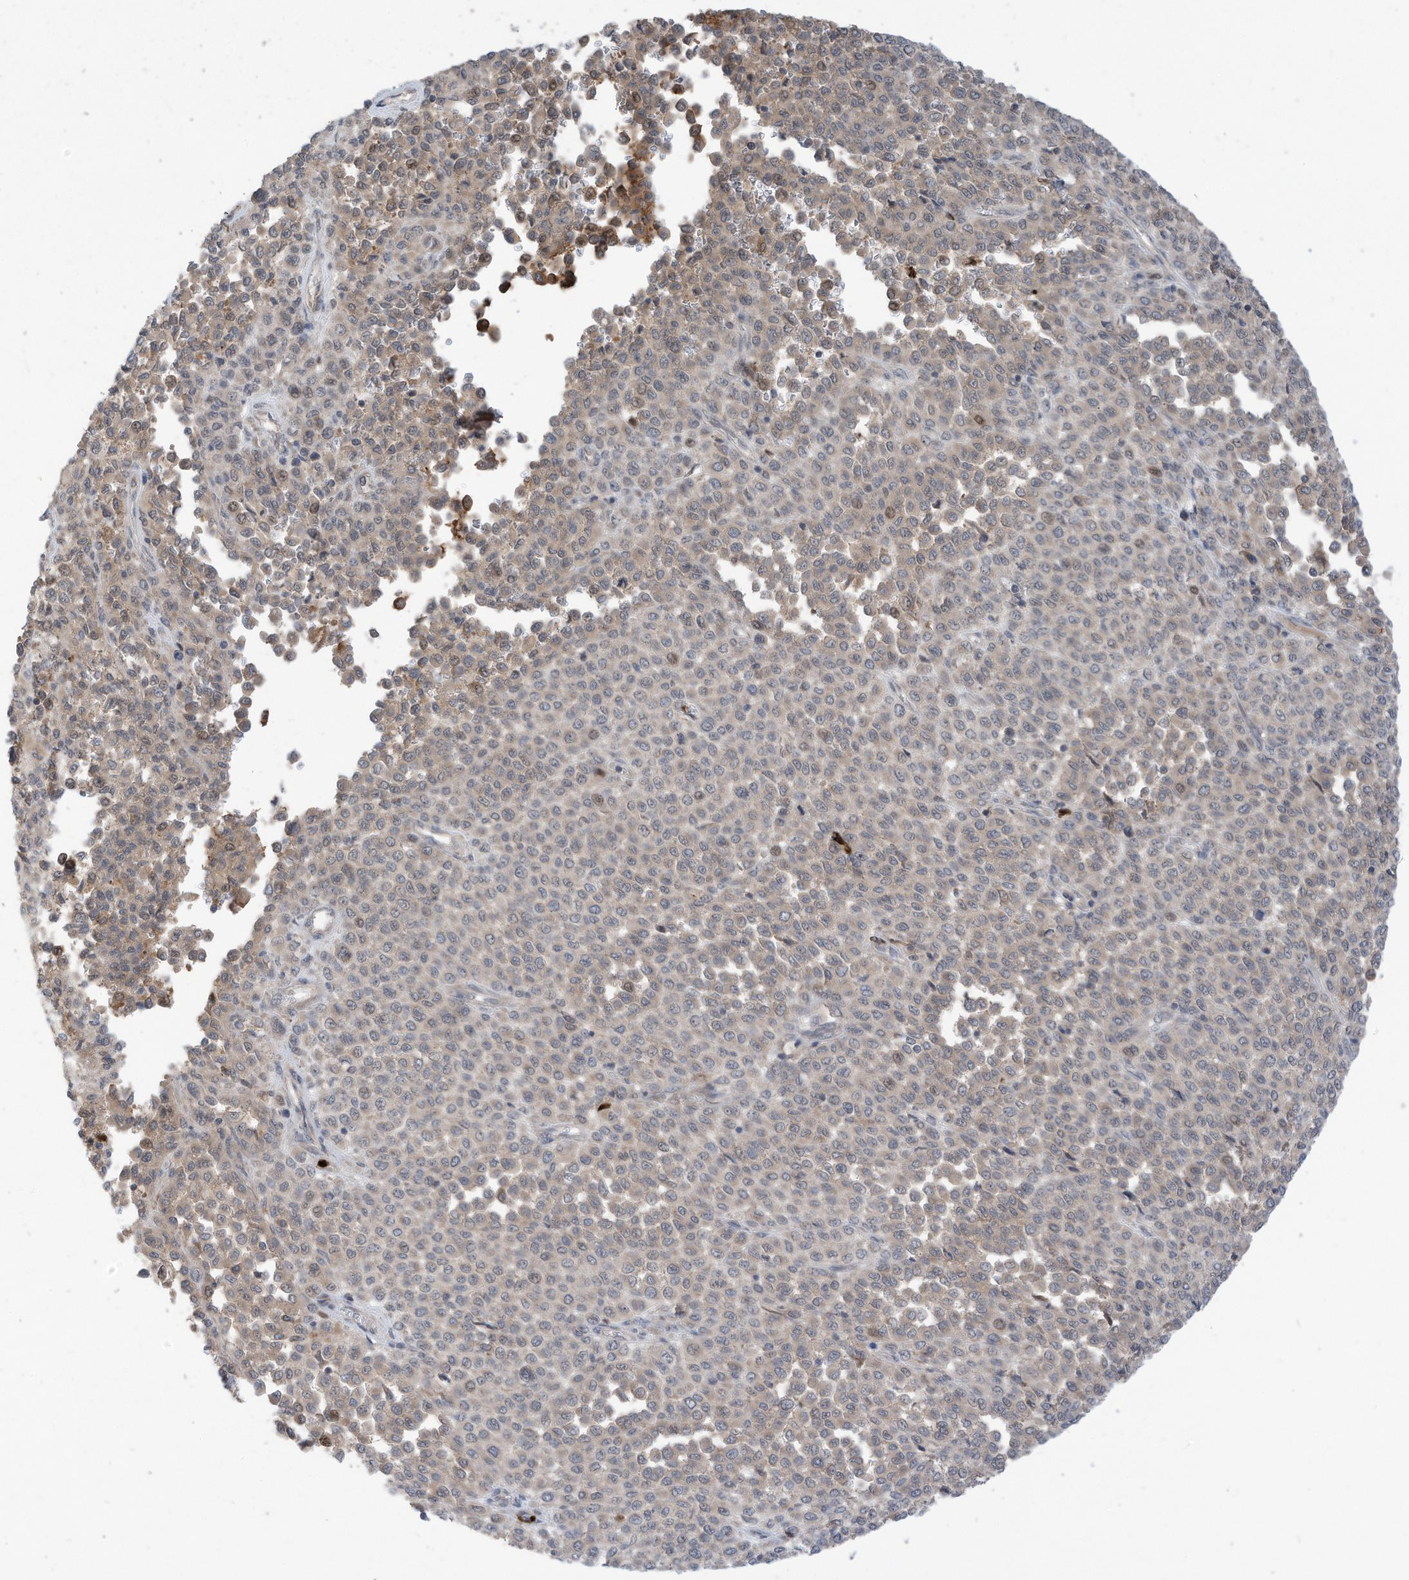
{"staining": {"intensity": "negative", "quantity": "none", "location": "none"}, "tissue": "melanoma", "cell_type": "Tumor cells", "image_type": "cancer", "snomed": [{"axis": "morphology", "description": "Malignant melanoma, Metastatic site"}, {"axis": "topography", "description": "Pancreas"}], "caption": "Tumor cells show no significant protein expression in malignant melanoma (metastatic site).", "gene": "CNKSR1", "patient": {"sex": "female", "age": 30}}